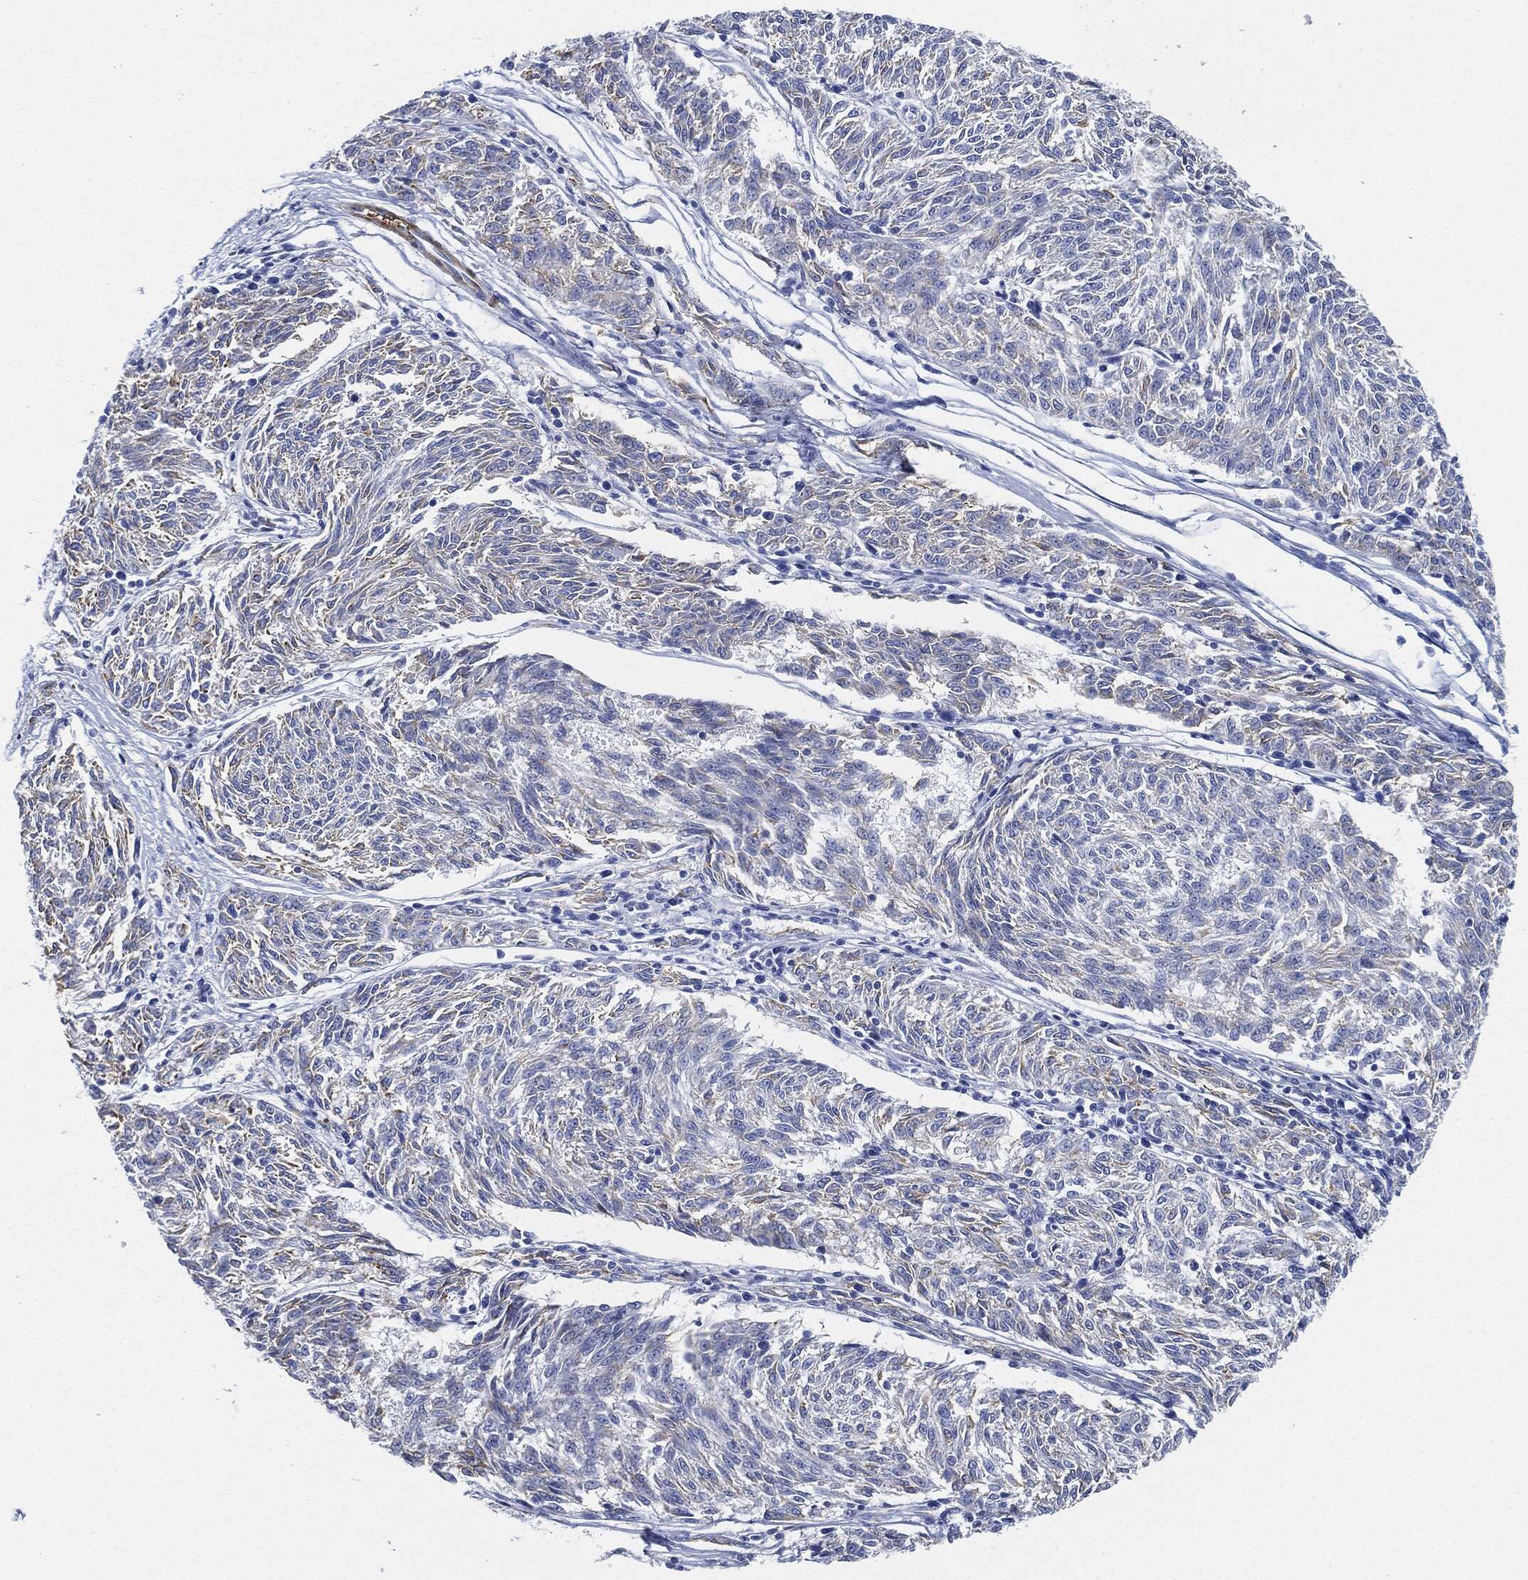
{"staining": {"intensity": "weak", "quantity": "<25%", "location": "cytoplasmic/membranous"}, "tissue": "melanoma", "cell_type": "Tumor cells", "image_type": "cancer", "snomed": [{"axis": "morphology", "description": "Malignant melanoma, NOS"}, {"axis": "topography", "description": "Skin"}], "caption": "High magnification brightfield microscopy of malignant melanoma stained with DAB (brown) and counterstained with hematoxylin (blue): tumor cells show no significant expression. The staining is performed using DAB (3,3'-diaminobenzidine) brown chromogen with nuclei counter-stained in using hematoxylin.", "gene": "TAGLN", "patient": {"sex": "female", "age": 72}}